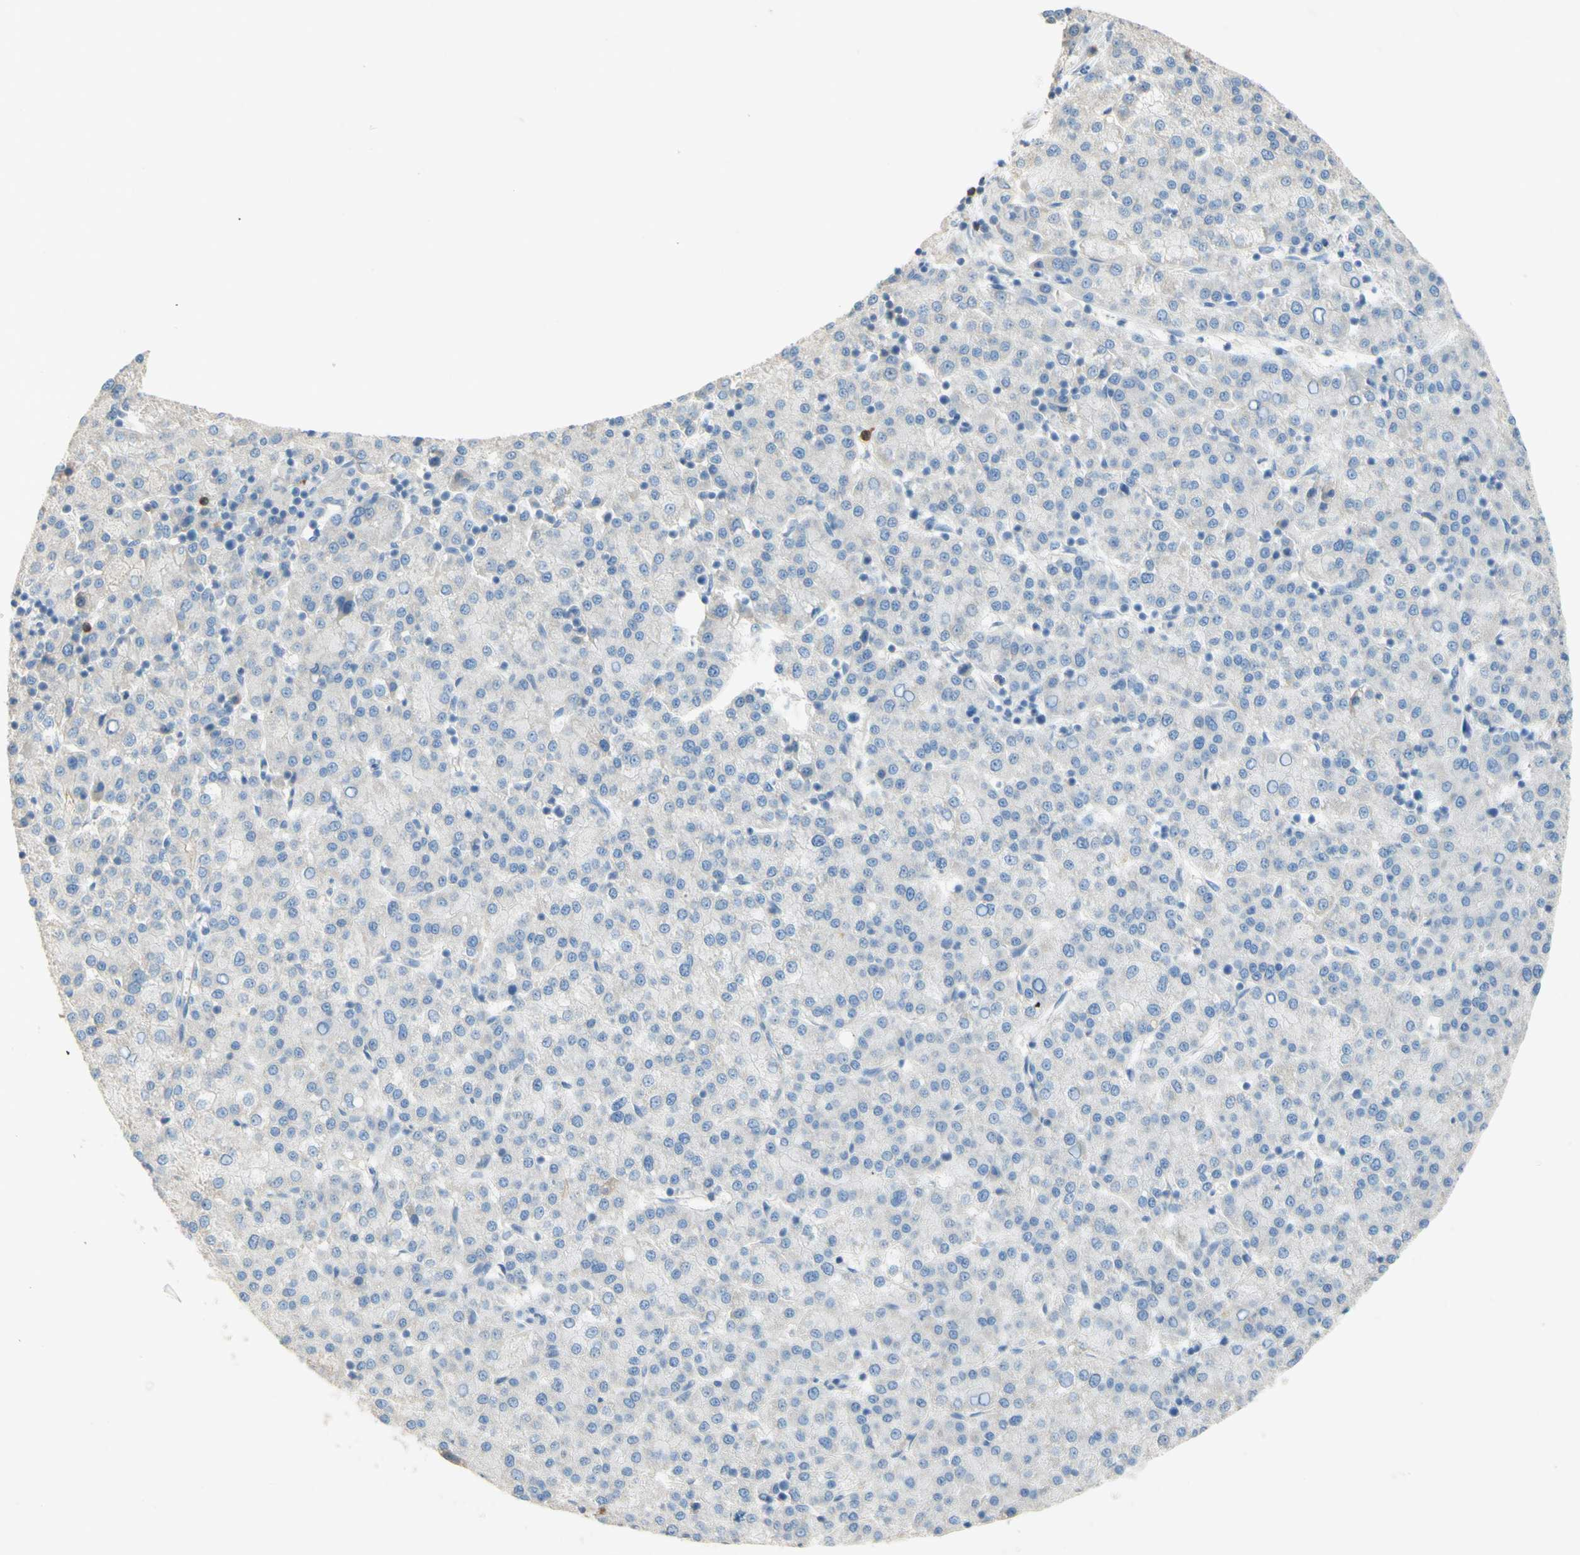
{"staining": {"intensity": "negative", "quantity": "none", "location": "none"}, "tissue": "liver cancer", "cell_type": "Tumor cells", "image_type": "cancer", "snomed": [{"axis": "morphology", "description": "Carcinoma, Hepatocellular, NOS"}, {"axis": "topography", "description": "Liver"}], "caption": "The histopathology image reveals no significant staining in tumor cells of liver cancer (hepatocellular carcinoma). (IHC, brightfield microscopy, high magnification).", "gene": "PACSIN1", "patient": {"sex": "female", "age": 58}}